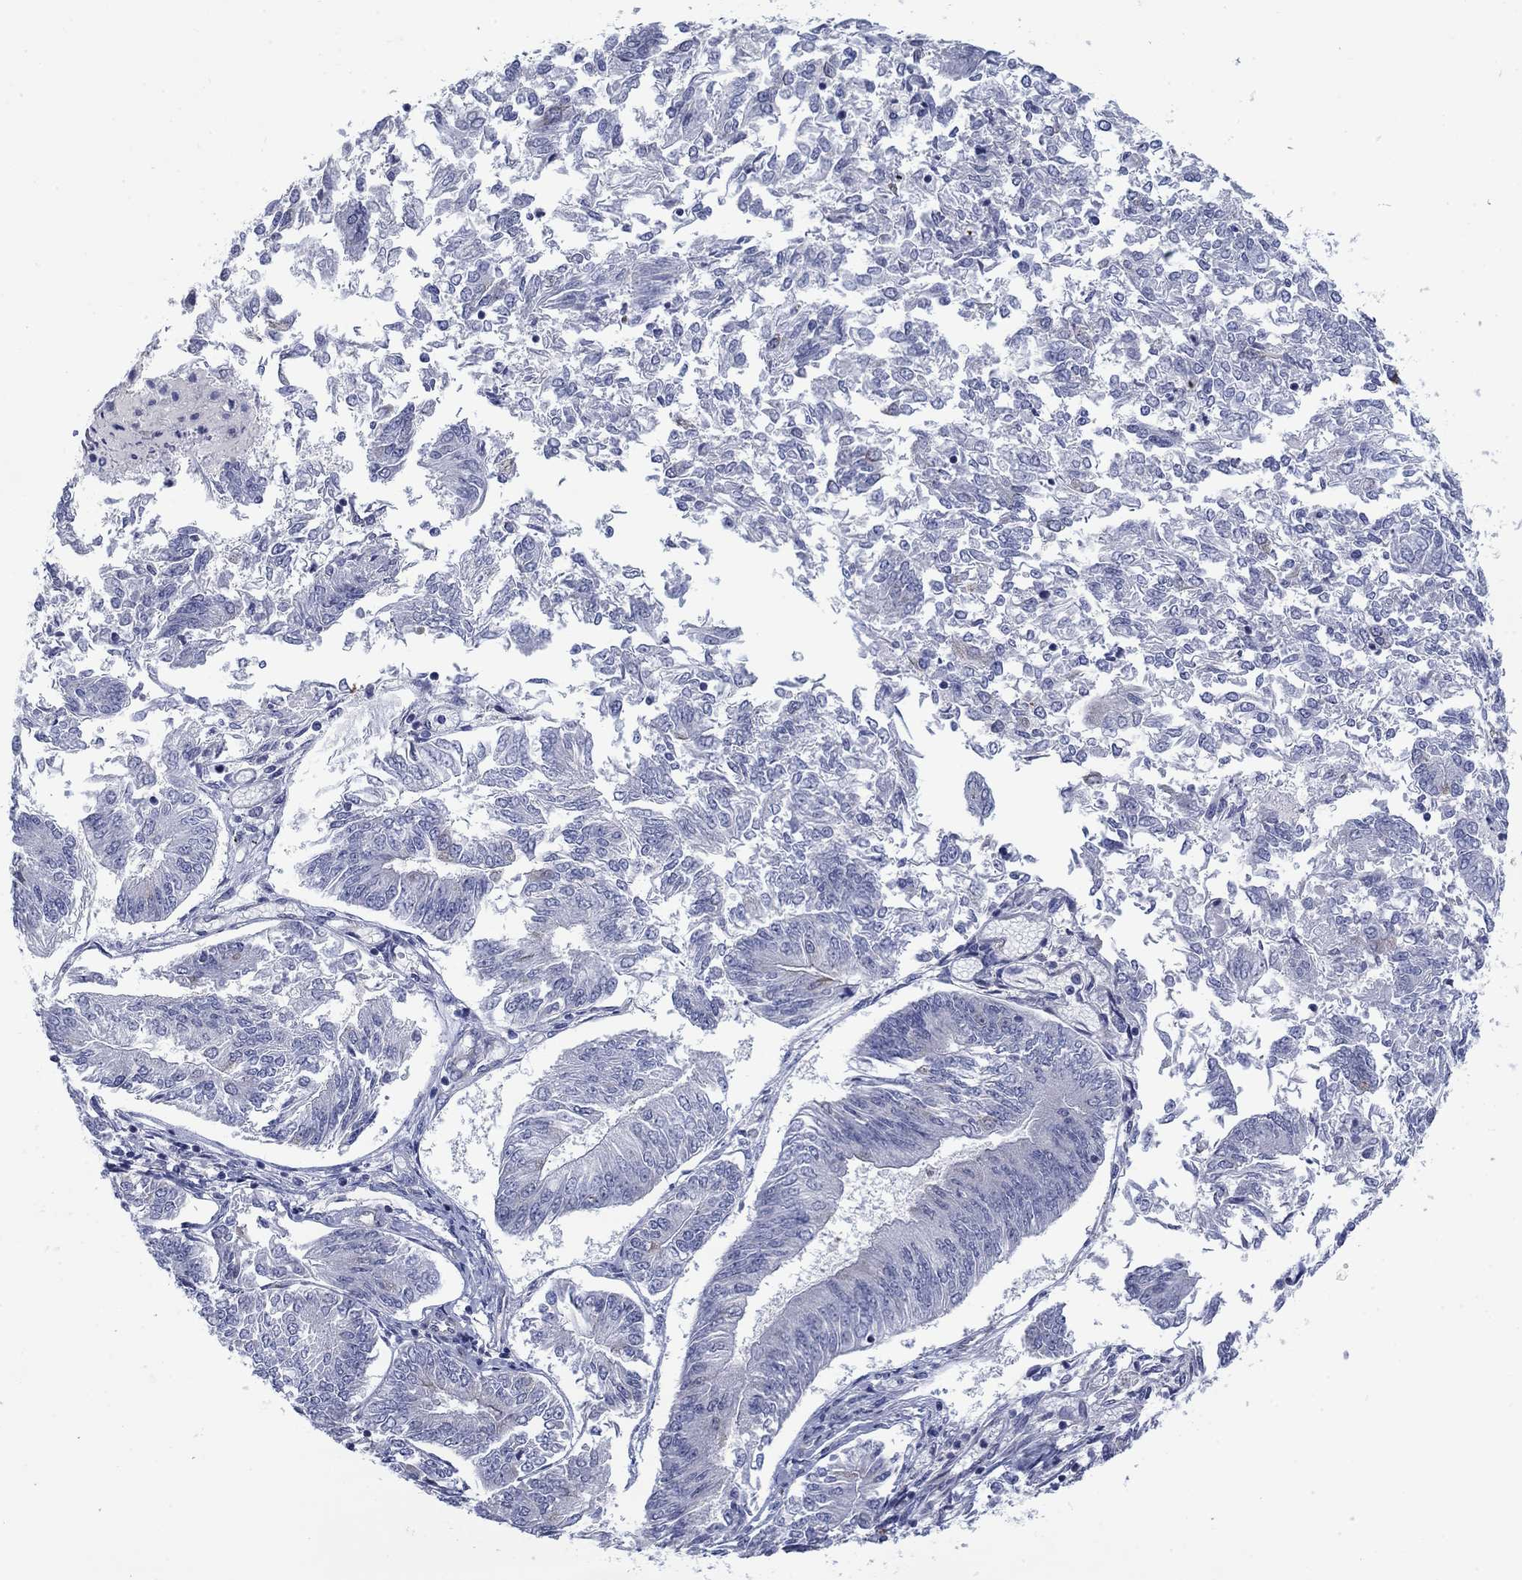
{"staining": {"intensity": "negative", "quantity": "none", "location": "none"}, "tissue": "endometrial cancer", "cell_type": "Tumor cells", "image_type": "cancer", "snomed": [{"axis": "morphology", "description": "Adenocarcinoma, NOS"}, {"axis": "topography", "description": "Endometrium"}], "caption": "Immunohistochemistry histopathology image of neoplastic tissue: human endometrial cancer (adenocarcinoma) stained with DAB (3,3'-diaminobenzidine) shows no significant protein expression in tumor cells.", "gene": "FXR1", "patient": {"sex": "female", "age": 58}}